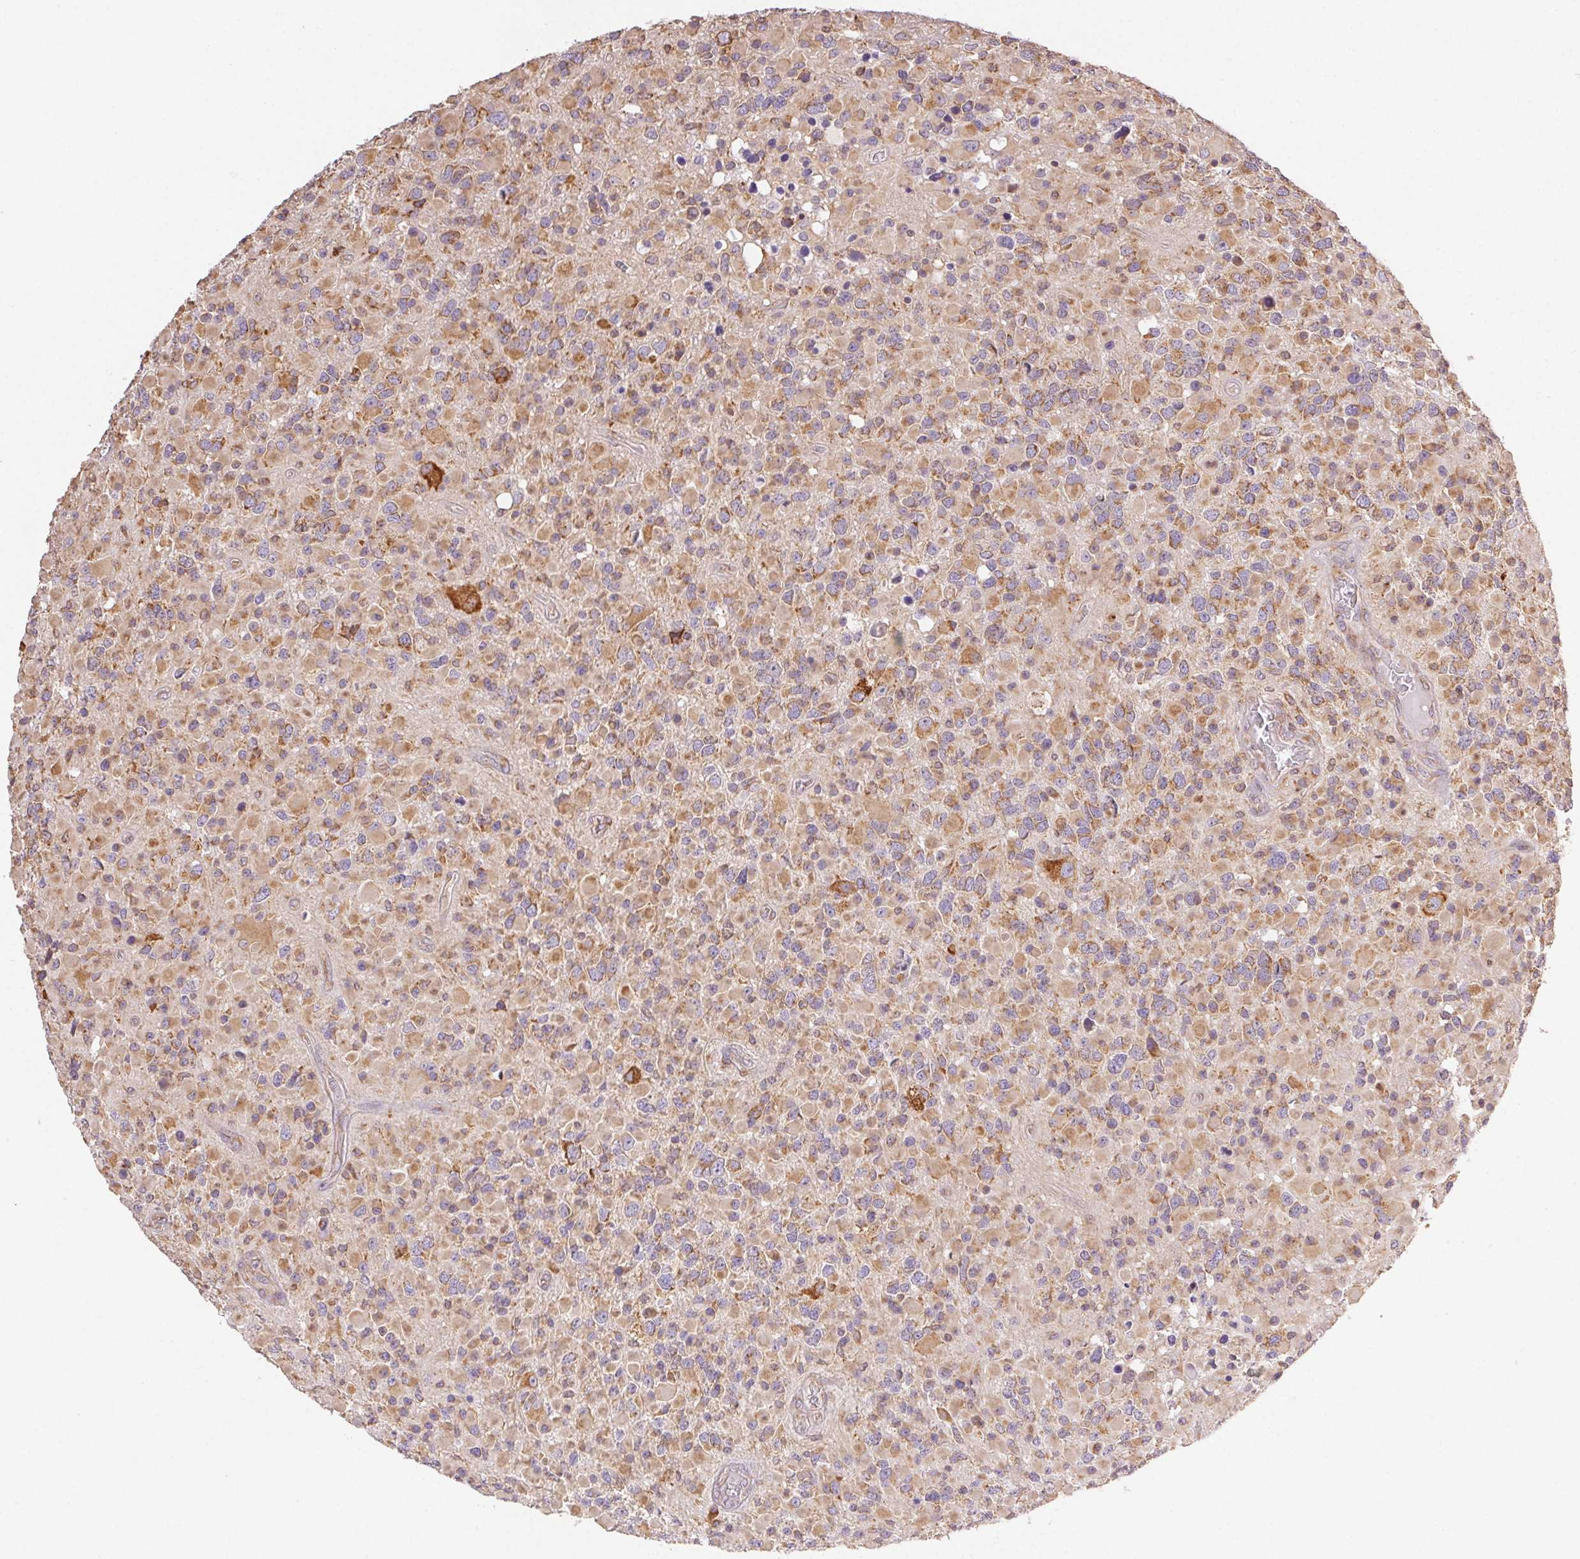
{"staining": {"intensity": "moderate", "quantity": ">75%", "location": "cytoplasmic/membranous"}, "tissue": "glioma", "cell_type": "Tumor cells", "image_type": "cancer", "snomed": [{"axis": "morphology", "description": "Glioma, malignant, High grade"}, {"axis": "topography", "description": "Brain"}], "caption": "A micrograph of malignant high-grade glioma stained for a protein demonstrates moderate cytoplasmic/membranous brown staining in tumor cells.", "gene": "ENTREP1", "patient": {"sex": "female", "age": 40}}